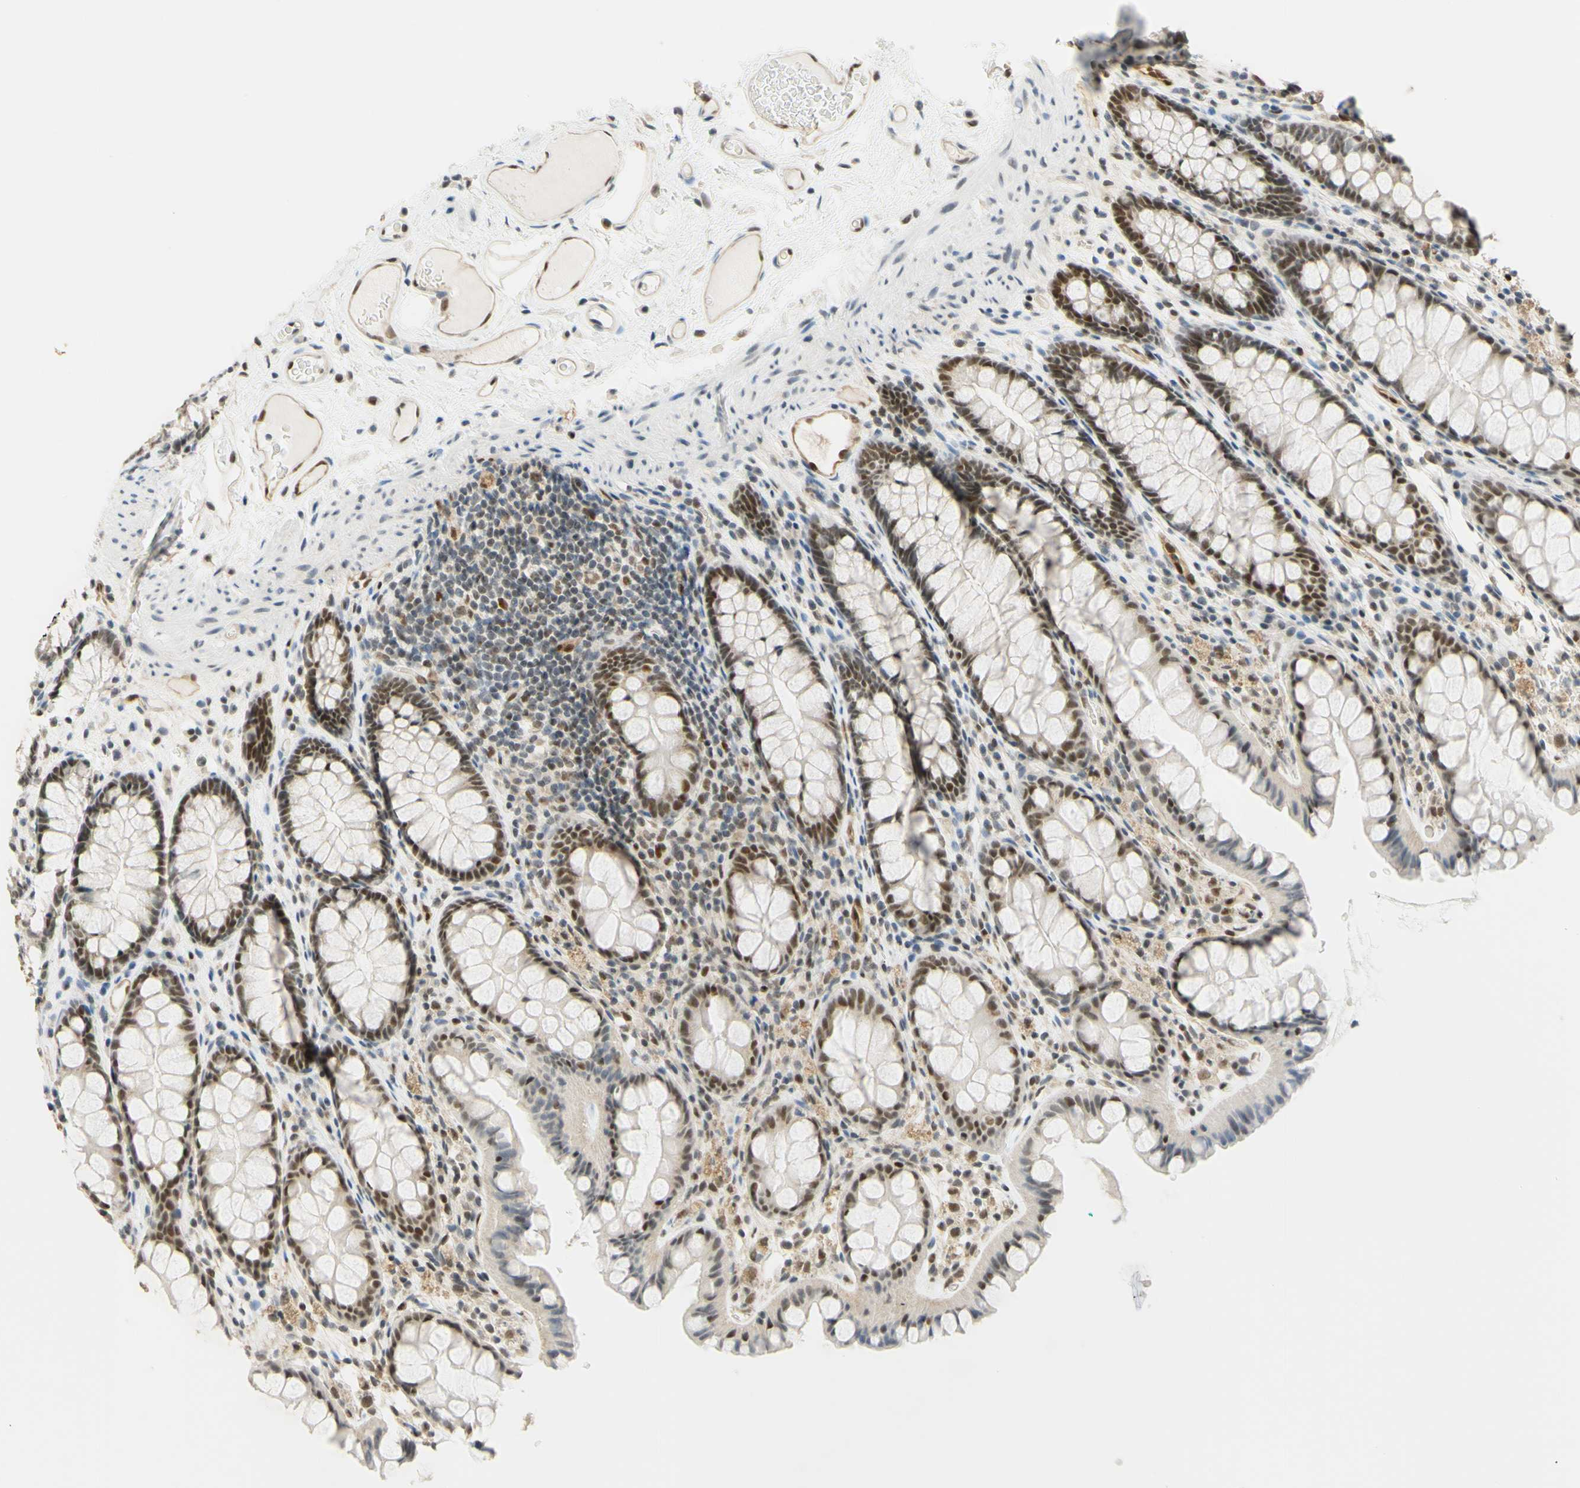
{"staining": {"intensity": "moderate", "quantity": ">75%", "location": "cytoplasmic/membranous,nuclear"}, "tissue": "colon", "cell_type": "Endothelial cells", "image_type": "normal", "snomed": [{"axis": "morphology", "description": "Normal tissue, NOS"}, {"axis": "topography", "description": "Colon"}], "caption": "Protein expression by immunohistochemistry displays moderate cytoplasmic/membranous,nuclear expression in approximately >75% of endothelial cells in normal colon. The protein of interest is shown in brown color, while the nuclei are stained blue.", "gene": "POLB", "patient": {"sex": "female", "age": 55}}